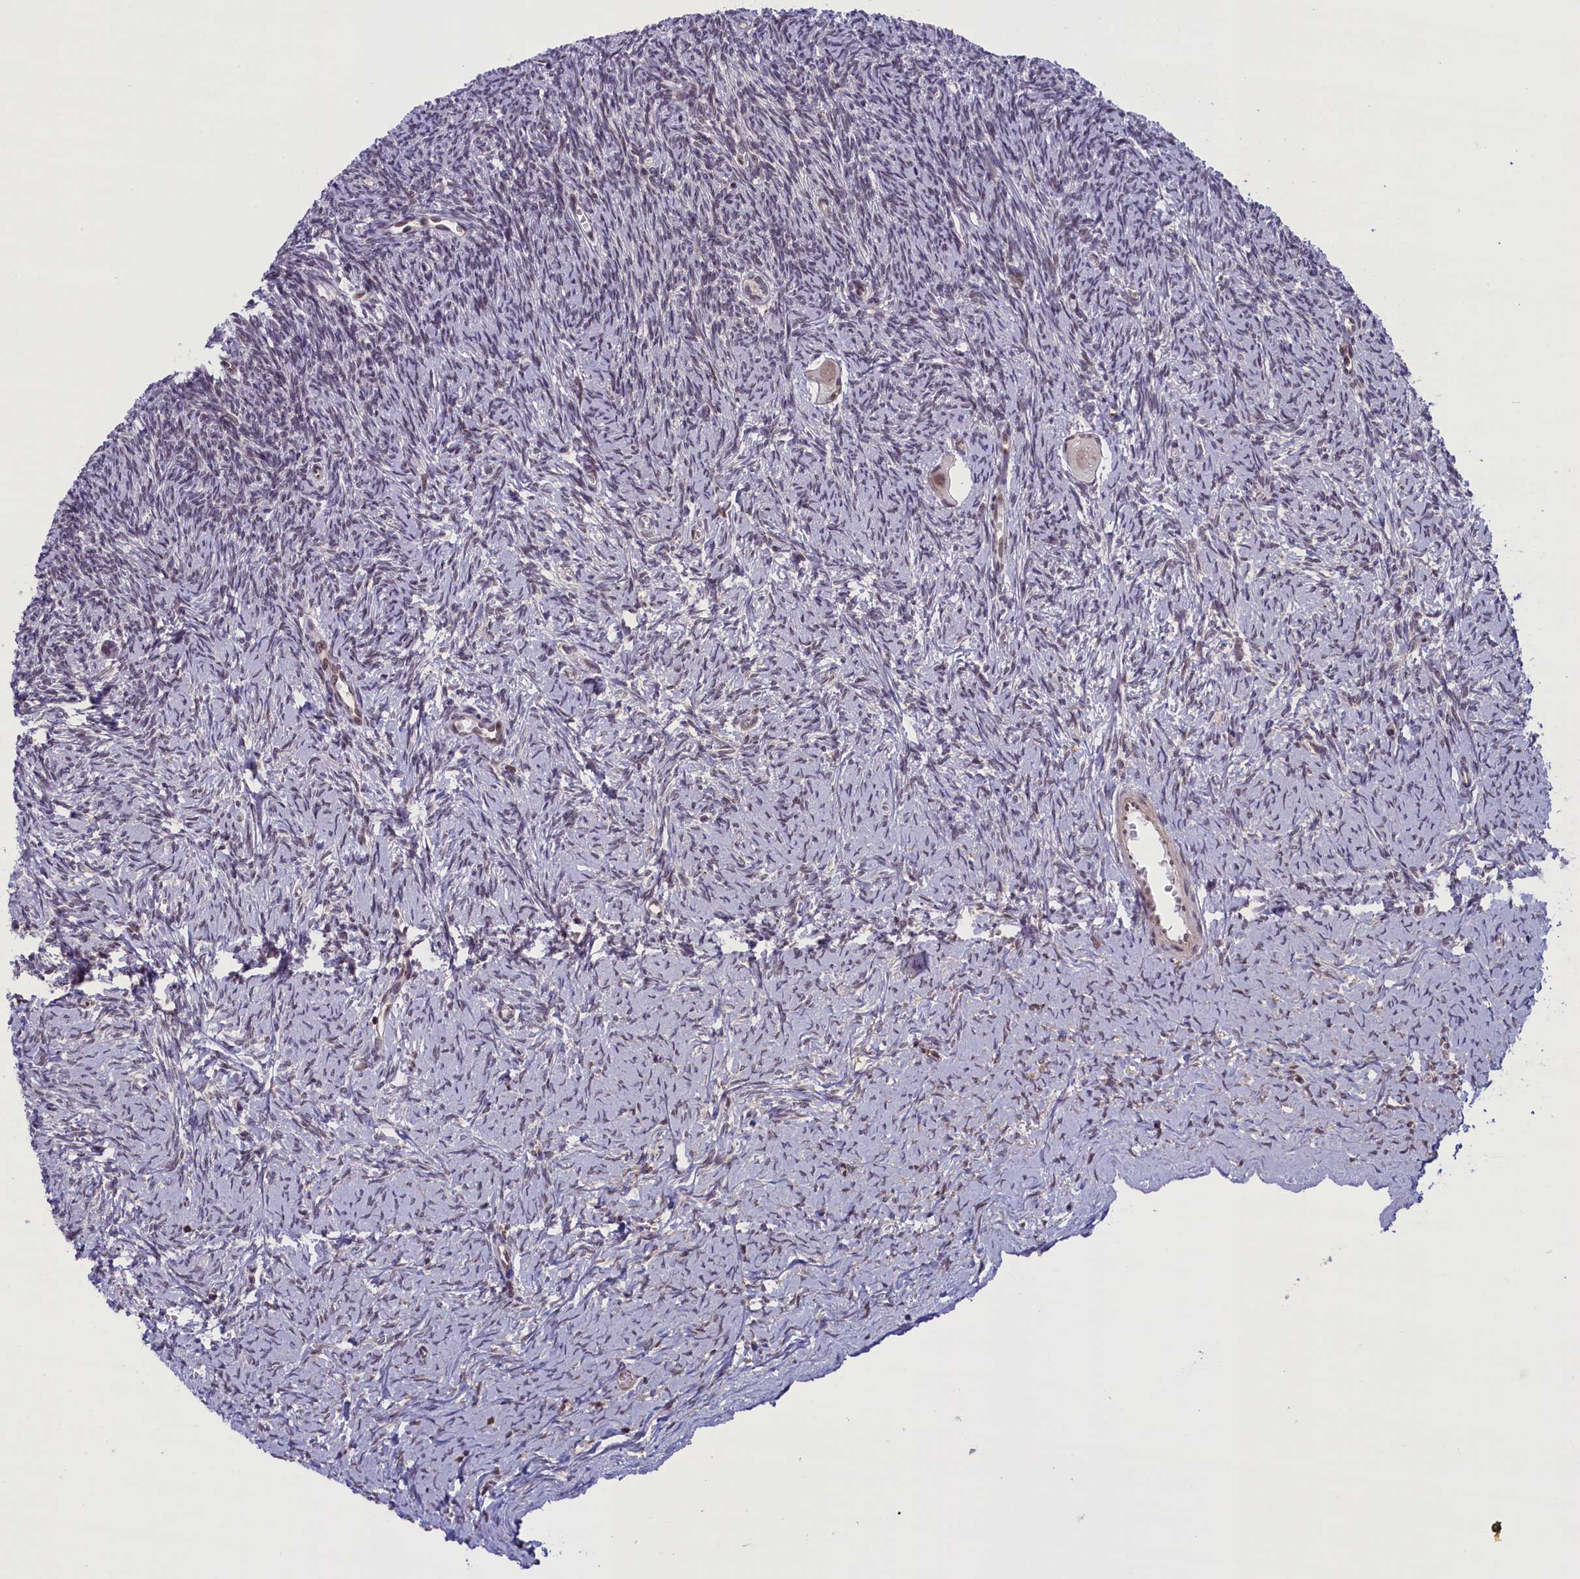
{"staining": {"intensity": "weak", "quantity": ">75%", "location": "nuclear"}, "tissue": "ovary", "cell_type": "Follicle cells", "image_type": "normal", "snomed": [{"axis": "morphology", "description": "Normal tissue, NOS"}, {"axis": "topography", "description": "Ovary"}], "caption": "A high-resolution micrograph shows immunohistochemistry staining of normal ovary, which demonstrates weak nuclear positivity in about >75% of follicle cells.", "gene": "FCHO1", "patient": {"sex": "female", "age": 39}}